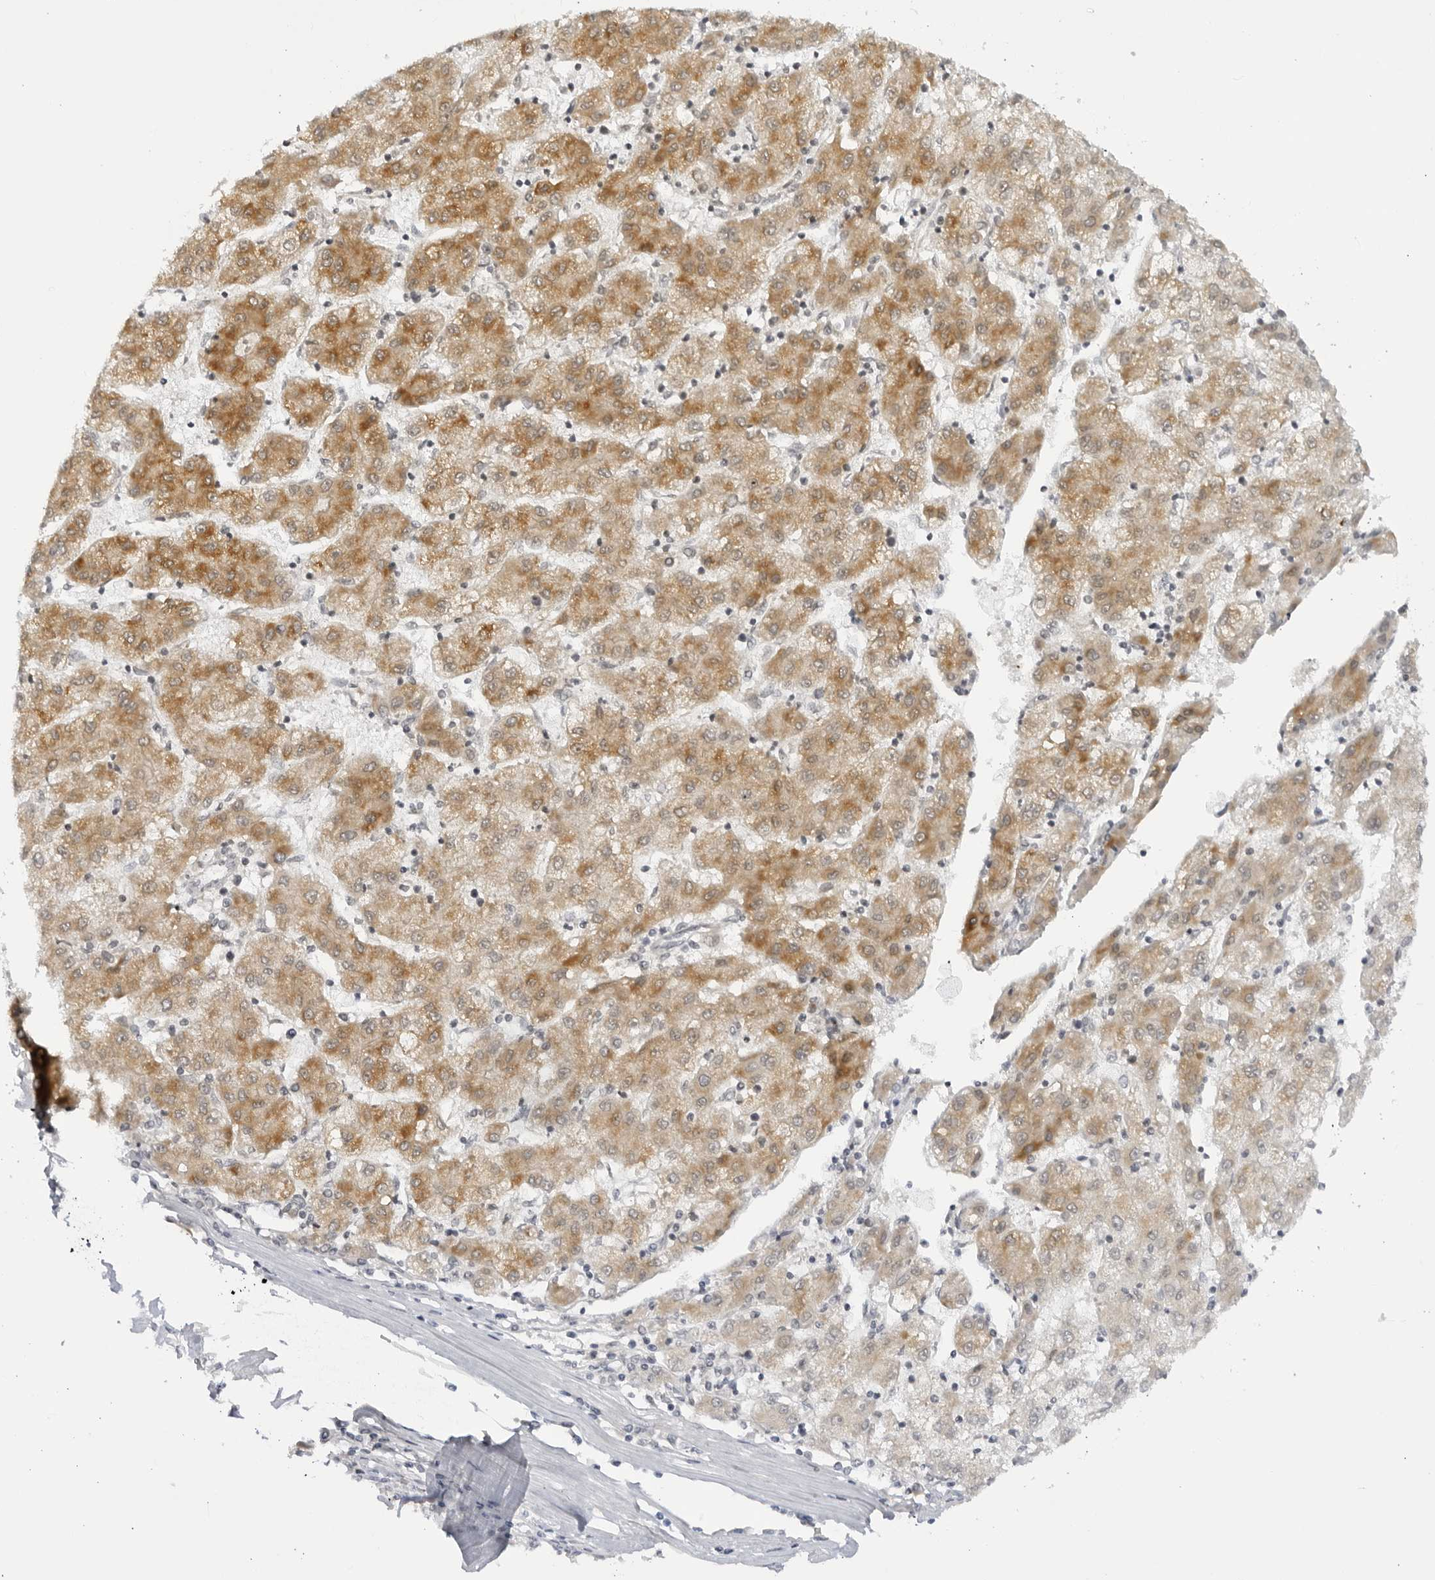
{"staining": {"intensity": "moderate", "quantity": ">75%", "location": "cytoplasmic/membranous"}, "tissue": "liver cancer", "cell_type": "Tumor cells", "image_type": "cancer", "snomed": [{"axis": "morphology", "description": "Carcinoma, Hepatocellular, NOS"}, {"axis": "topography", "description": "Liver"}], "caption": "An image of liver hepatocellular carcinoma stained for a protein shows moderate cytoplasmic/membranous brown staining in tumor cells.", "gene": "CNBD1", "patient": {"sex": "male", "age": 72}}